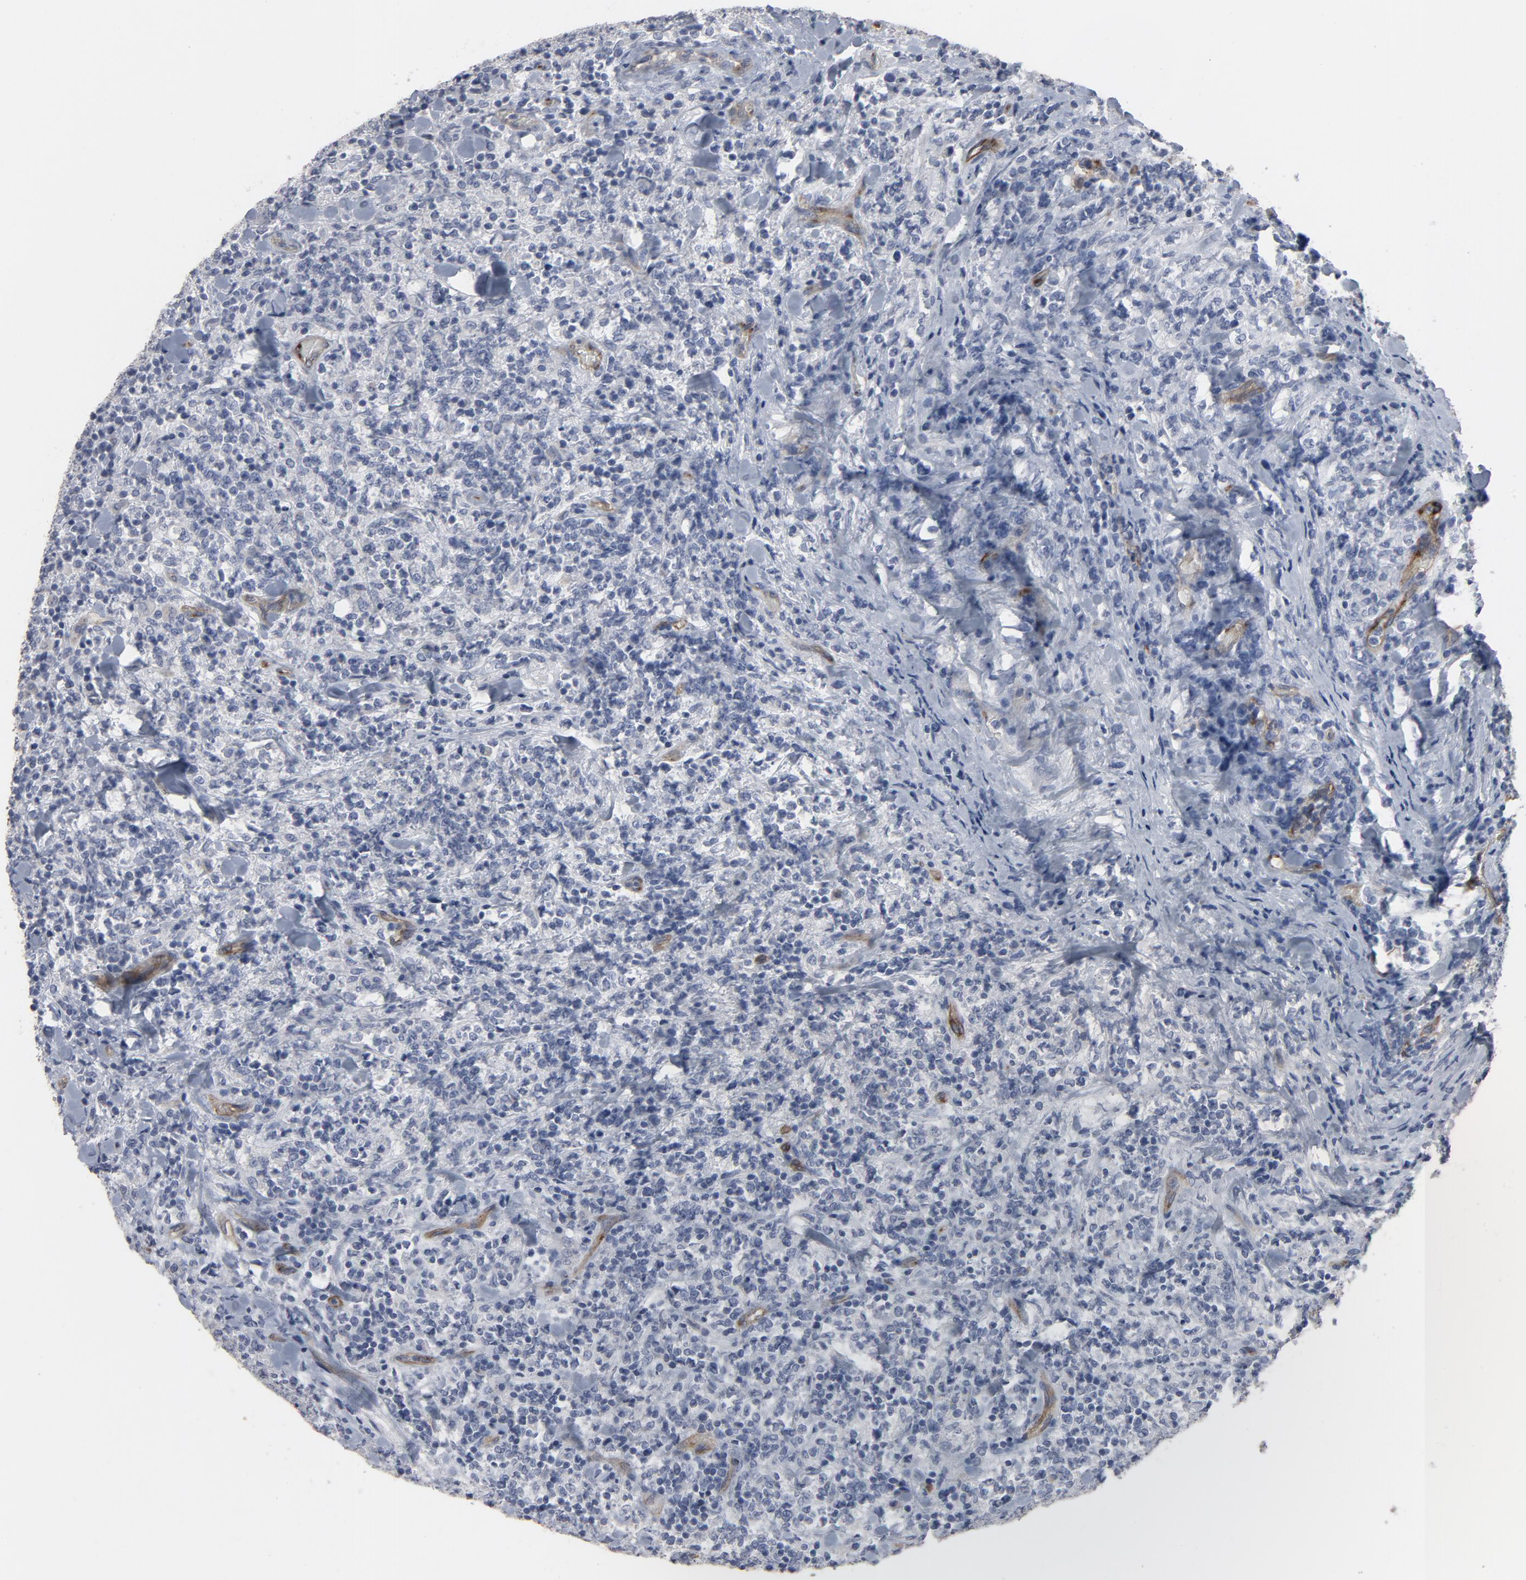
{"staining": {"intensity": "negative", "quantity": "none", "location": "none"}, "tissue": "lymphoma", "cell_type": "Tumor cells", "image_type": "cancer", "snomed": [{"axis": "morphology", "description": "Malignant lymphoma, non-Hodgkin's type, High grade"}, {"axis": "topography", "description": "Soft tissue"}], "caption": "High magnification brightfield microscopy of lymphoma stained with DAB (brown) and counterstained with hematoxylin (blue): tumor cells show no significant staining.", "gene": "KDR", "patient": {"sex": "male", "age": 18}}